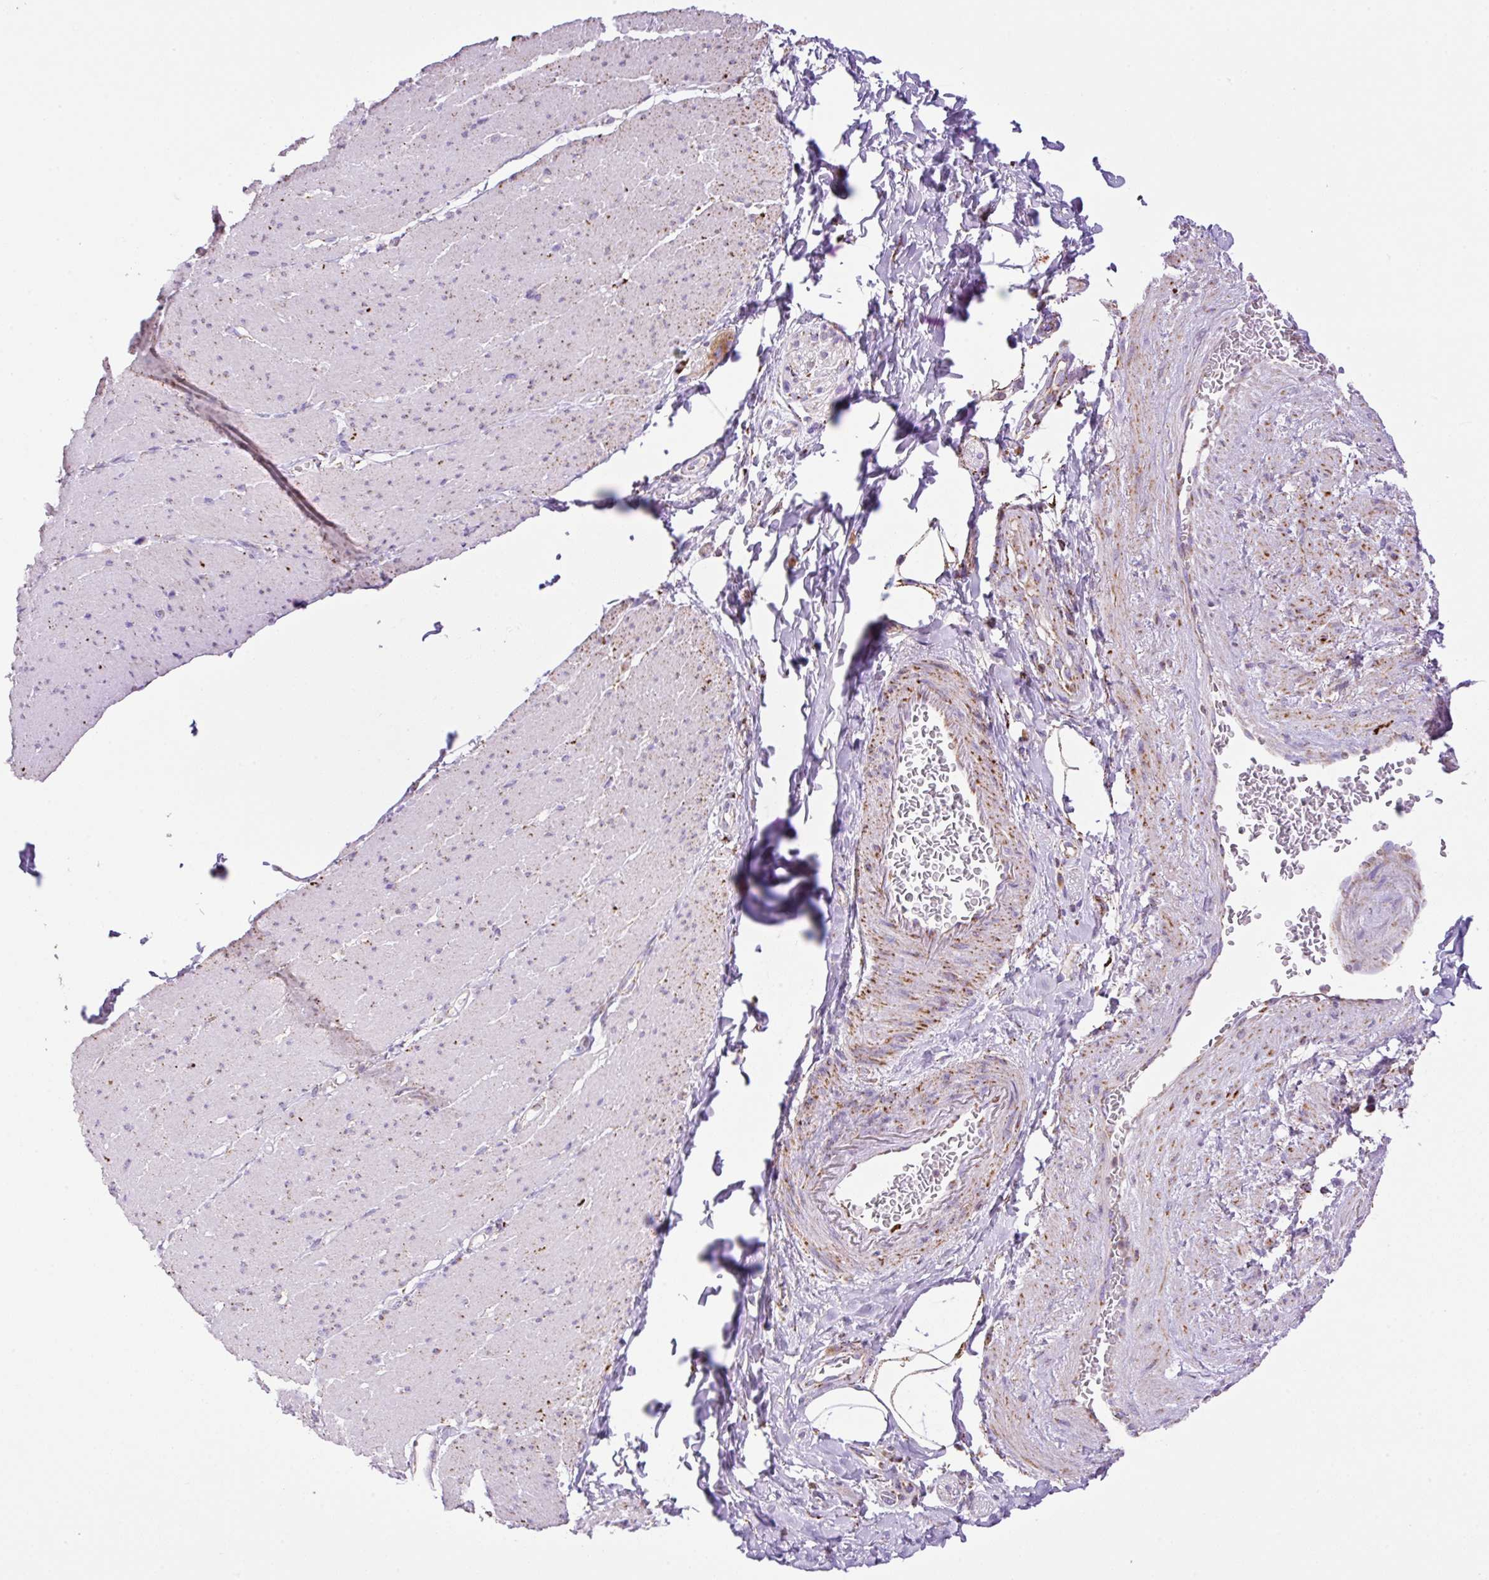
{"staining": {"intensity": "moderate", "quantity": "25%-75%", "location": "cytoplasmic/membranous"}, "tissue": "smooth muscle", "cell_type": "Smooth muscle cells", "image_type": "normal", "snomed": [{"axis": "morphology", "description": "Normal tissue, NOS"}, {"axis": "topography", "description": "Smooth muscle"}, {"axis": "topography", "description": "Rectum"}], "caption": "Immunohistochemistry image of normal smooth muscle: human smooth muscle stained using immunohistochemistry shows medium levels of moderate protein expression localized specifically in the cytoplasmic/membranous of smooth muscle cells, appearing as a cytoplasmic/membranous brown color.", "gene": "NF1", "patient": {"sex": "male", "age": 53}}